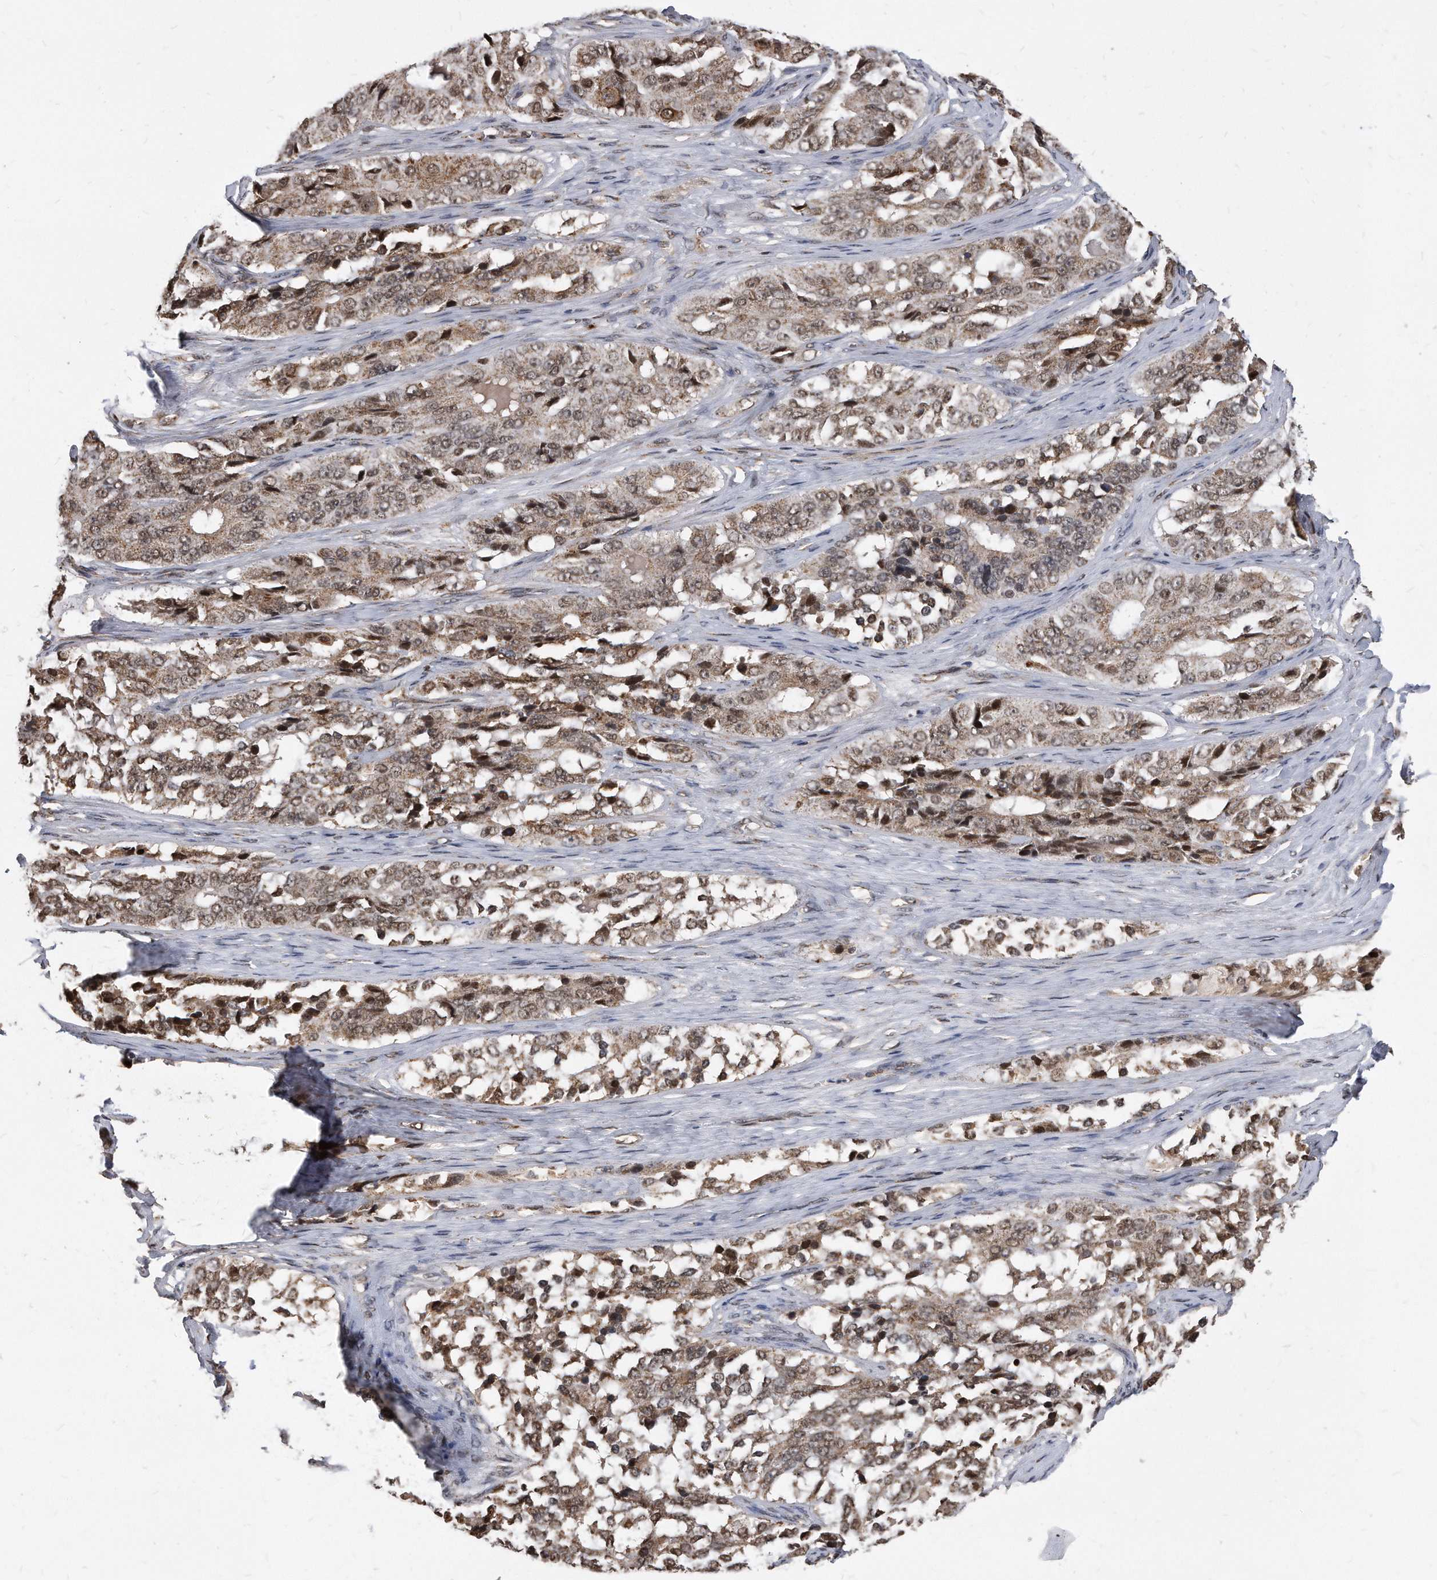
{"staining": {"intensity": "moderate", "quantity": ">75%", "location": "cytoplasmic/membranous,nuclear"}, "tissue": "ovarian cancer", "cell_type": "Tumor cells", "image_type": "cancer", "snomed": [{"axis": "morphology", "description": "Carcinoma, endometroid"}, {"axis": "topography", "description": "Ovary"}], "caption": "Protein expression analysis of endometroid carcinoma (ovarian) demonstrates moderate cytoplasmic/membranous and nuclear staining in approximately >75% of tumor cells. Using DAB (3,3'-diaminobenzidine) (brown) and hematoxylin (blue) stains, captured at high magnification using brightfield microscopy.", "gene": "DUSP22", "patient": {"sex": "female", "age": 51}}